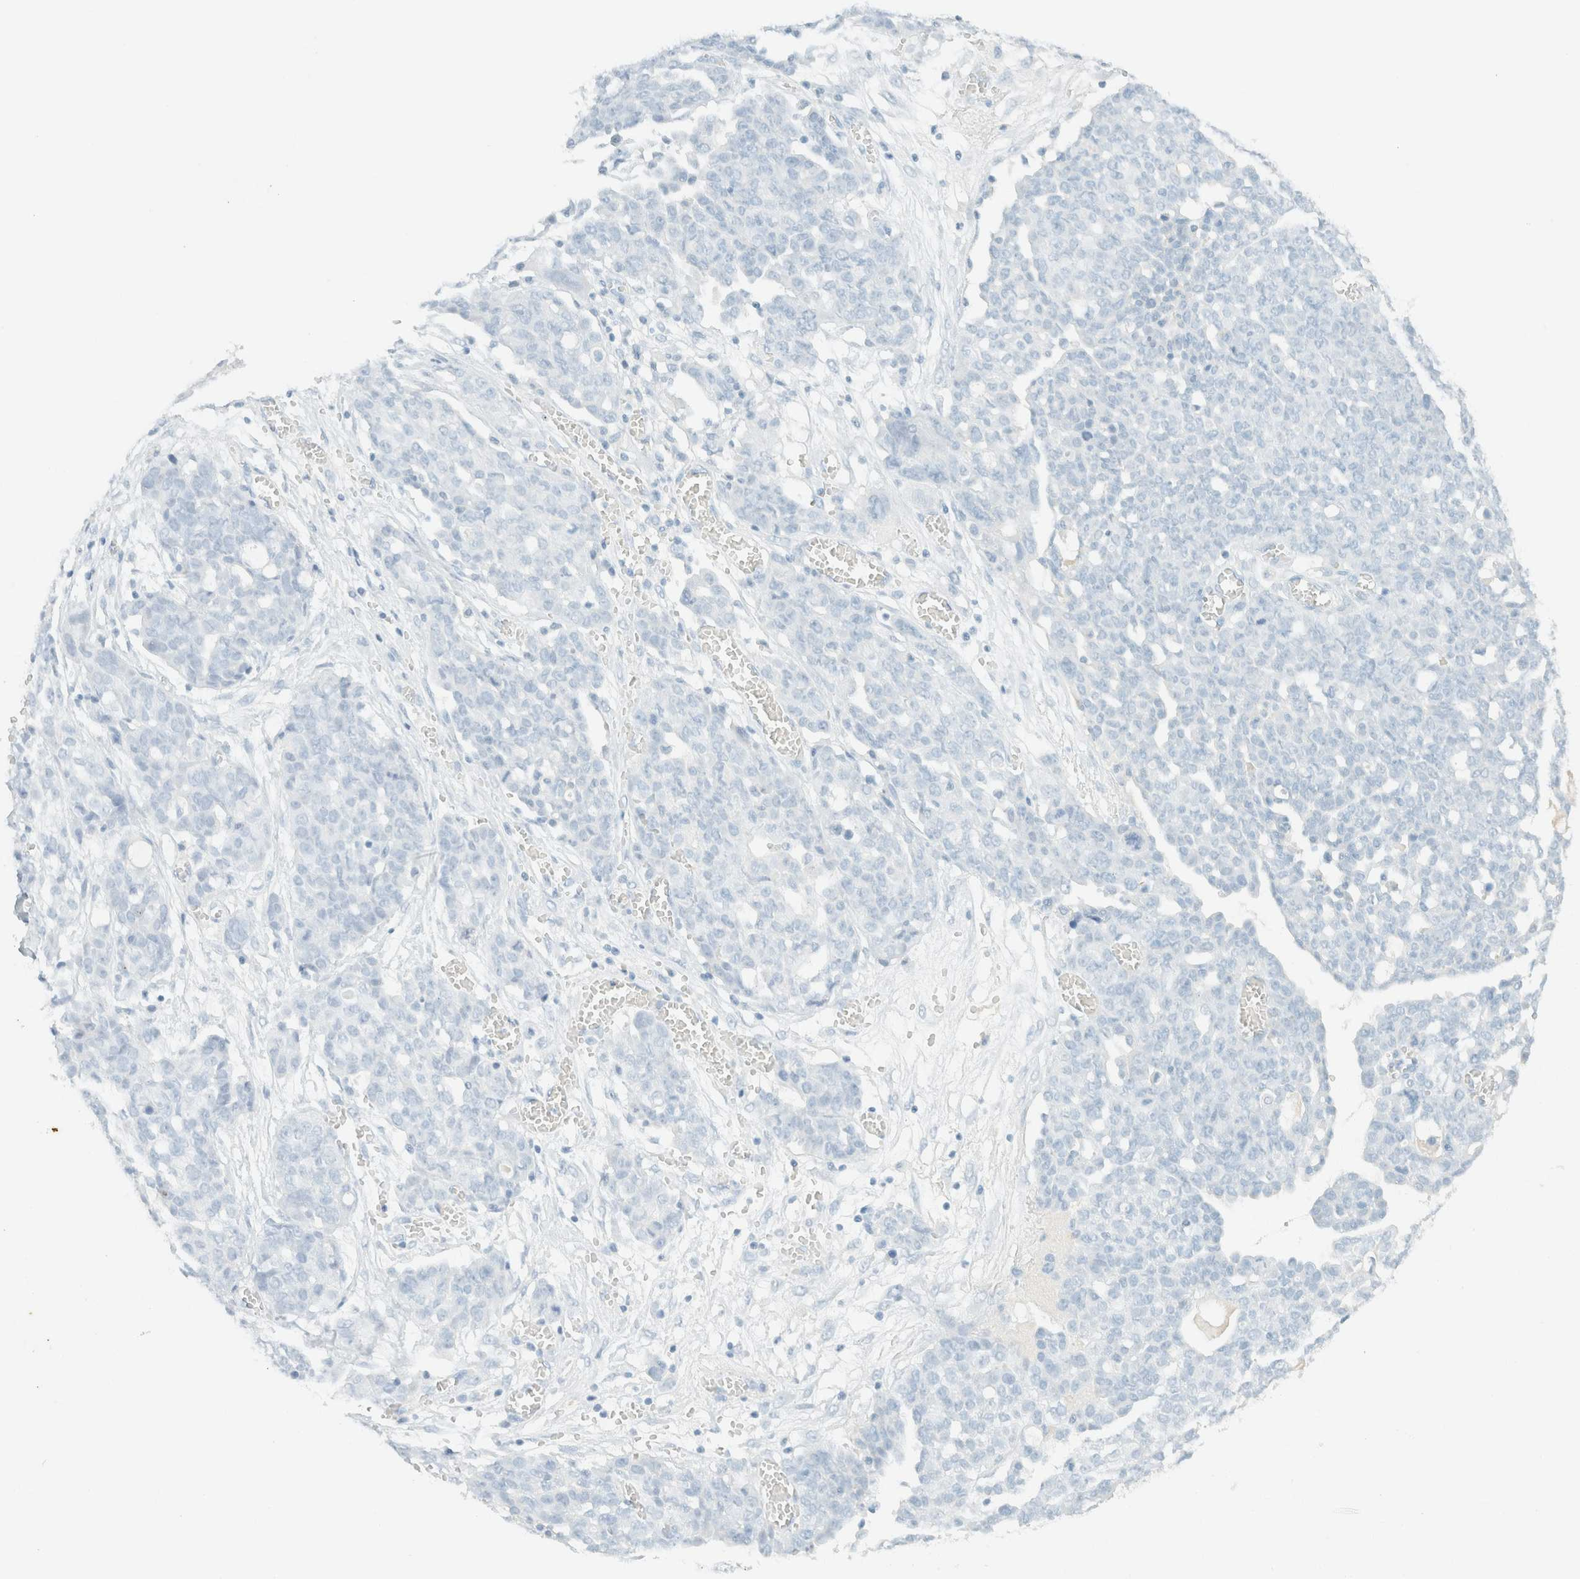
{"staining": {"intensity": "negative", "quantity": "none", "location": "none"}, "tissue": "ovarian cancer", "cell_type": "Tumor cells", "image_type": "cancer", "snomed": [{"axis": "morphology", "description": "Cystadenocarcinoma, serous, NOS"}, {"axis": "topography", "description": "Soft tissue"}, {"axis": "topography", "description": "Ovary"}], "caption": "High magnification brightfield microscopy of ovarian cancer stained with DAB (brown) and counterstained with hematoxylin (blue): tumor cells show no significant expression.", "gene": "GPA33", "patient": {"sex": "female", "age": 57}}